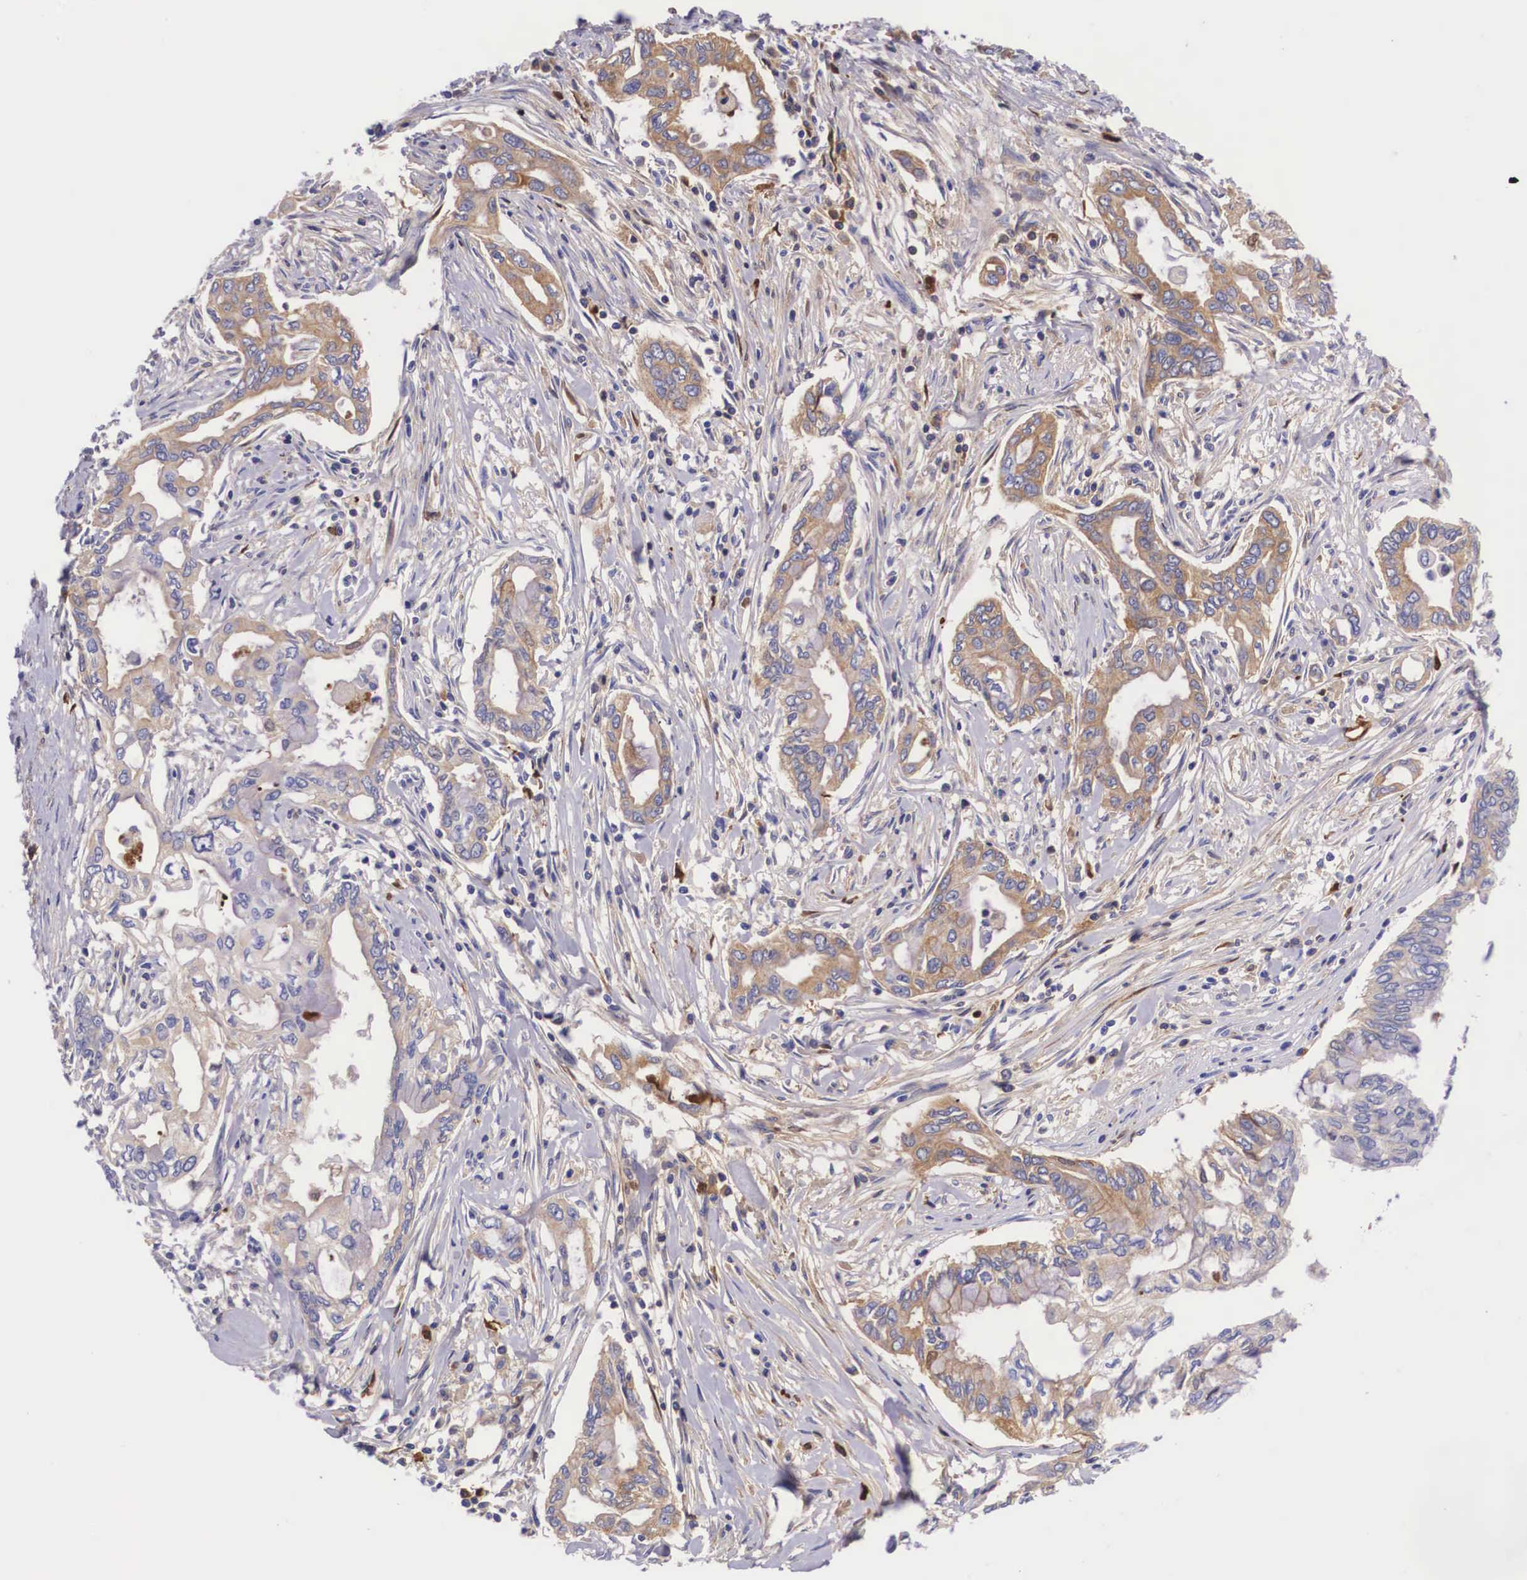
{"staining": {"intensity": "weak", "quantity": "25%-75%", "location": "cytoplasmic/membranous"}, "tissue": "pancreatic cancer", "cell_type": "Tumor cells", "image_type": "cancer", "snomed": [{"axis": "morphology", "description": "Adenocarcinoma, NOS"}, {"axis": "topography", "description": "Pancreas"}], "caption": "A histopathology image showing weak cytoplasmic/membranous staining in about 25%-75% of tumor cells in pancreatic cancer, as visualized by brown immunohistochemical staining.", "gene": "PLG", "patient": {"sex": "female", "age": 57}}